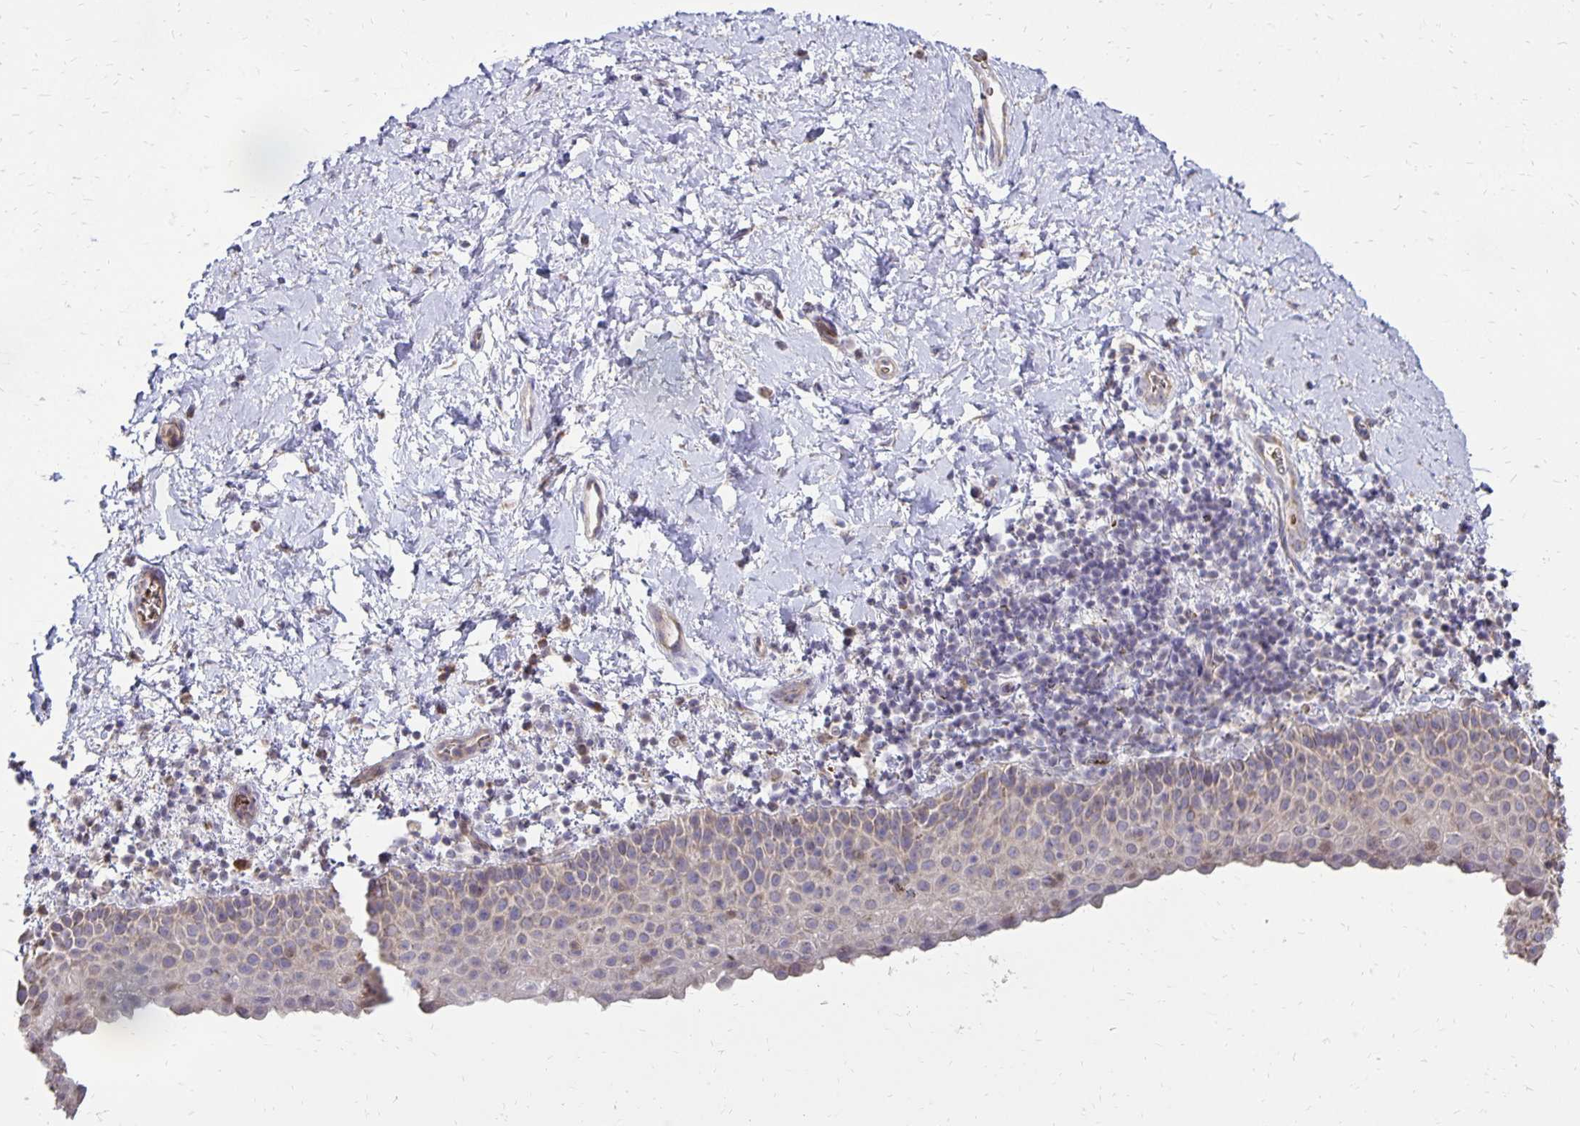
{"staining": {"intensity": "weak", "quantity": "<25%", "location": "cytoplasmic/membranous"}, "tissue": "vagina", "cell_type": "Squamous epithelial cells", "image_type": "normal", "snomed": [{"axis": "morphology", "description": "Normal tissue, NOS"}, {"axis": "topography", "description": "Vagina"}], "caption": "This micrograph is of unremarkable vagina stained with immunohistochemistry to label a protein in brown with the nuclei are counter-stained blue. There is no expression in squamous epithelial cells.", "gene": "FN3K", "patient": {"sex": "female", "age": 61}}